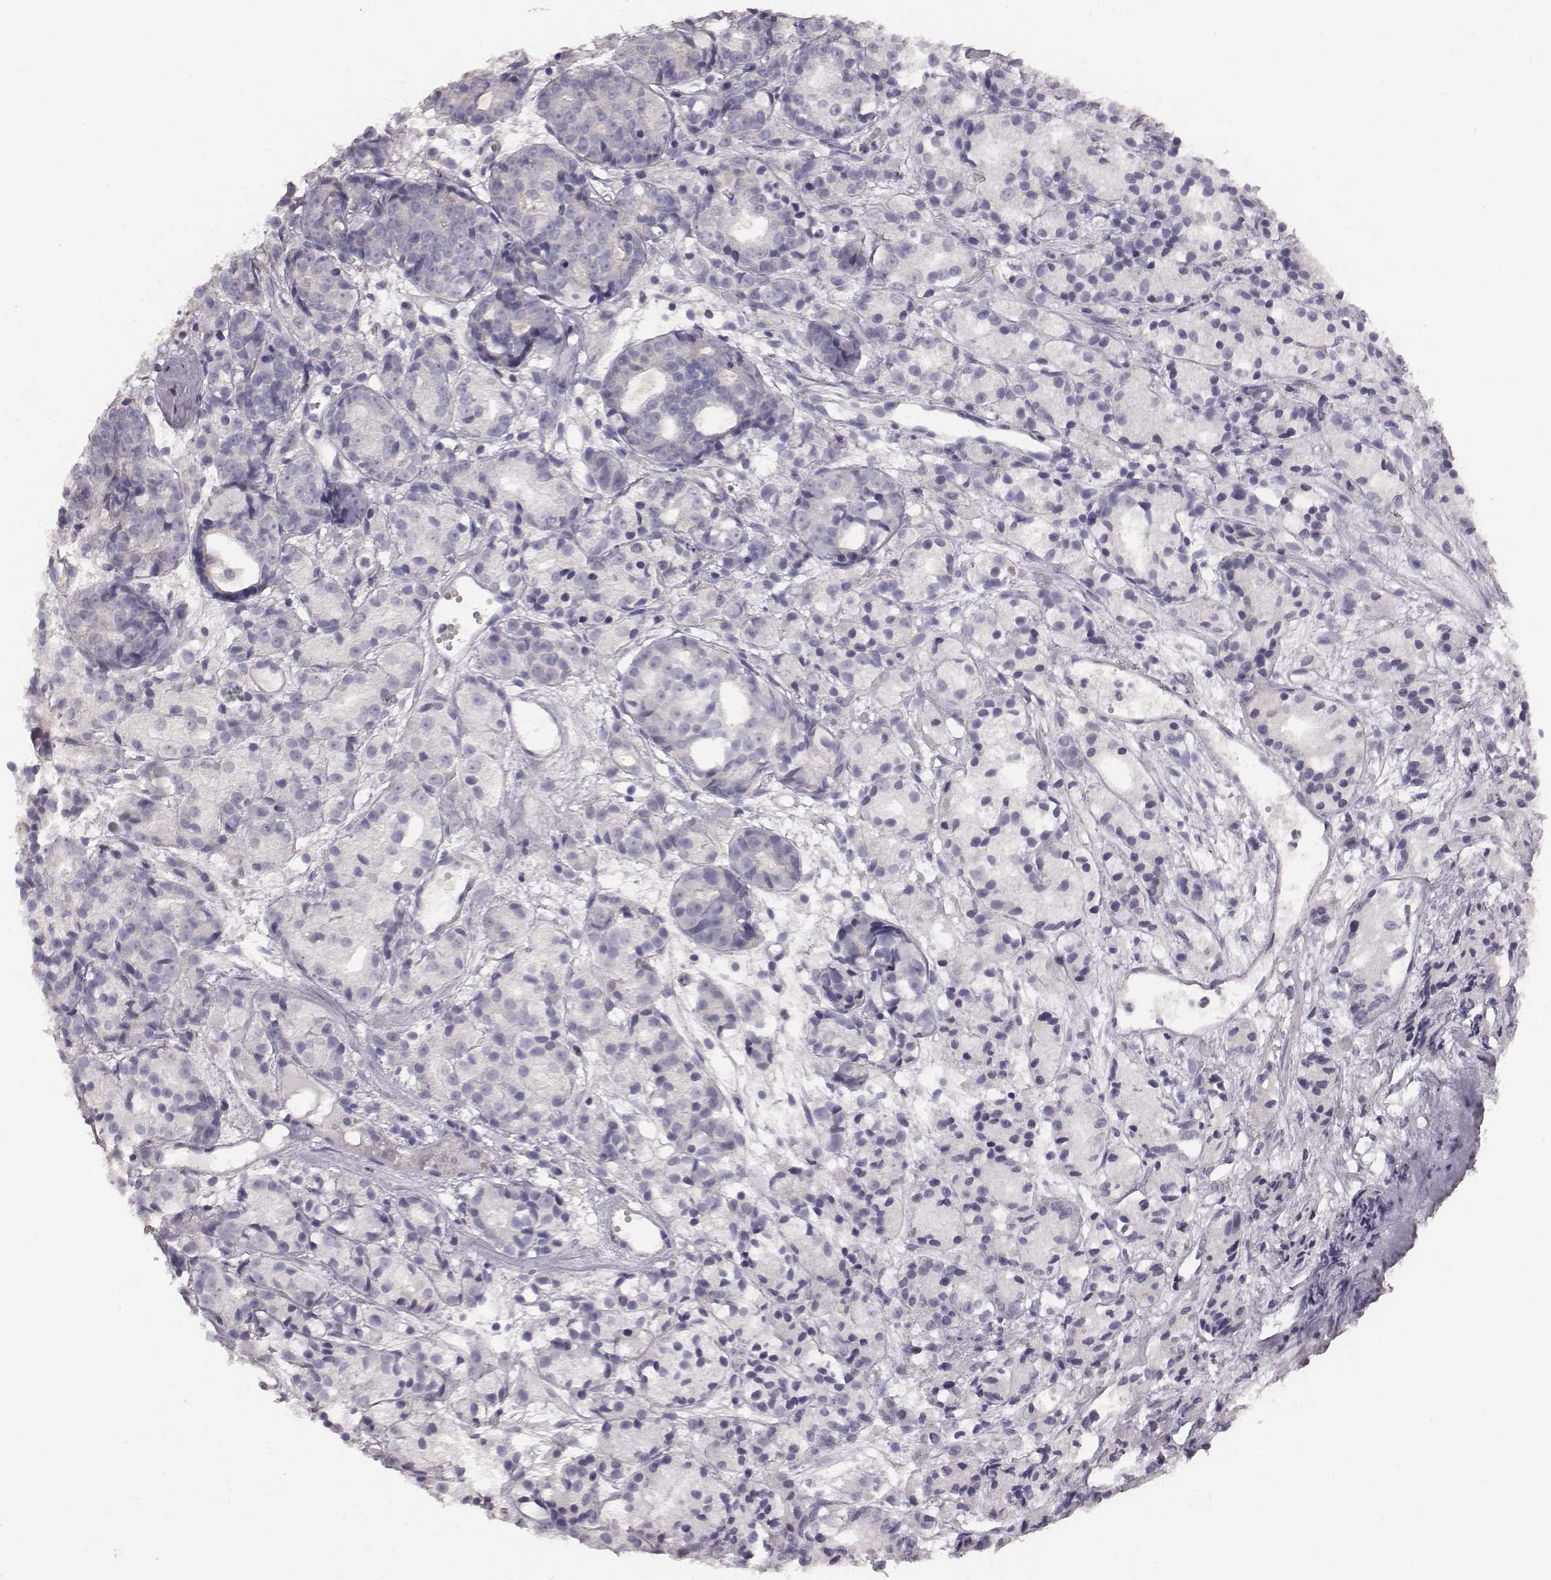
{"staining": {"intensity": "negative", "quantity": "none", "location": "none"}, "tissue": "prostate cancer", "cell_type": "Tumor cells", "image_type": "cancer", "snomed": [{"axis": "morphology", "description": "Adenocarcinoma, Medium grade"}, {"axis": "topography", "description": "Prostate"}], "caption": "Immunohistochemistry (IHC) photomicrograph of medium-grade adenocarcinoma (prostate) stained for a protein (brown), which exhibits no expression in tumor cells. Nuclei are stained in blue.", "gene": "MYH6", "patient": {"sex": "male", "age": 74}}